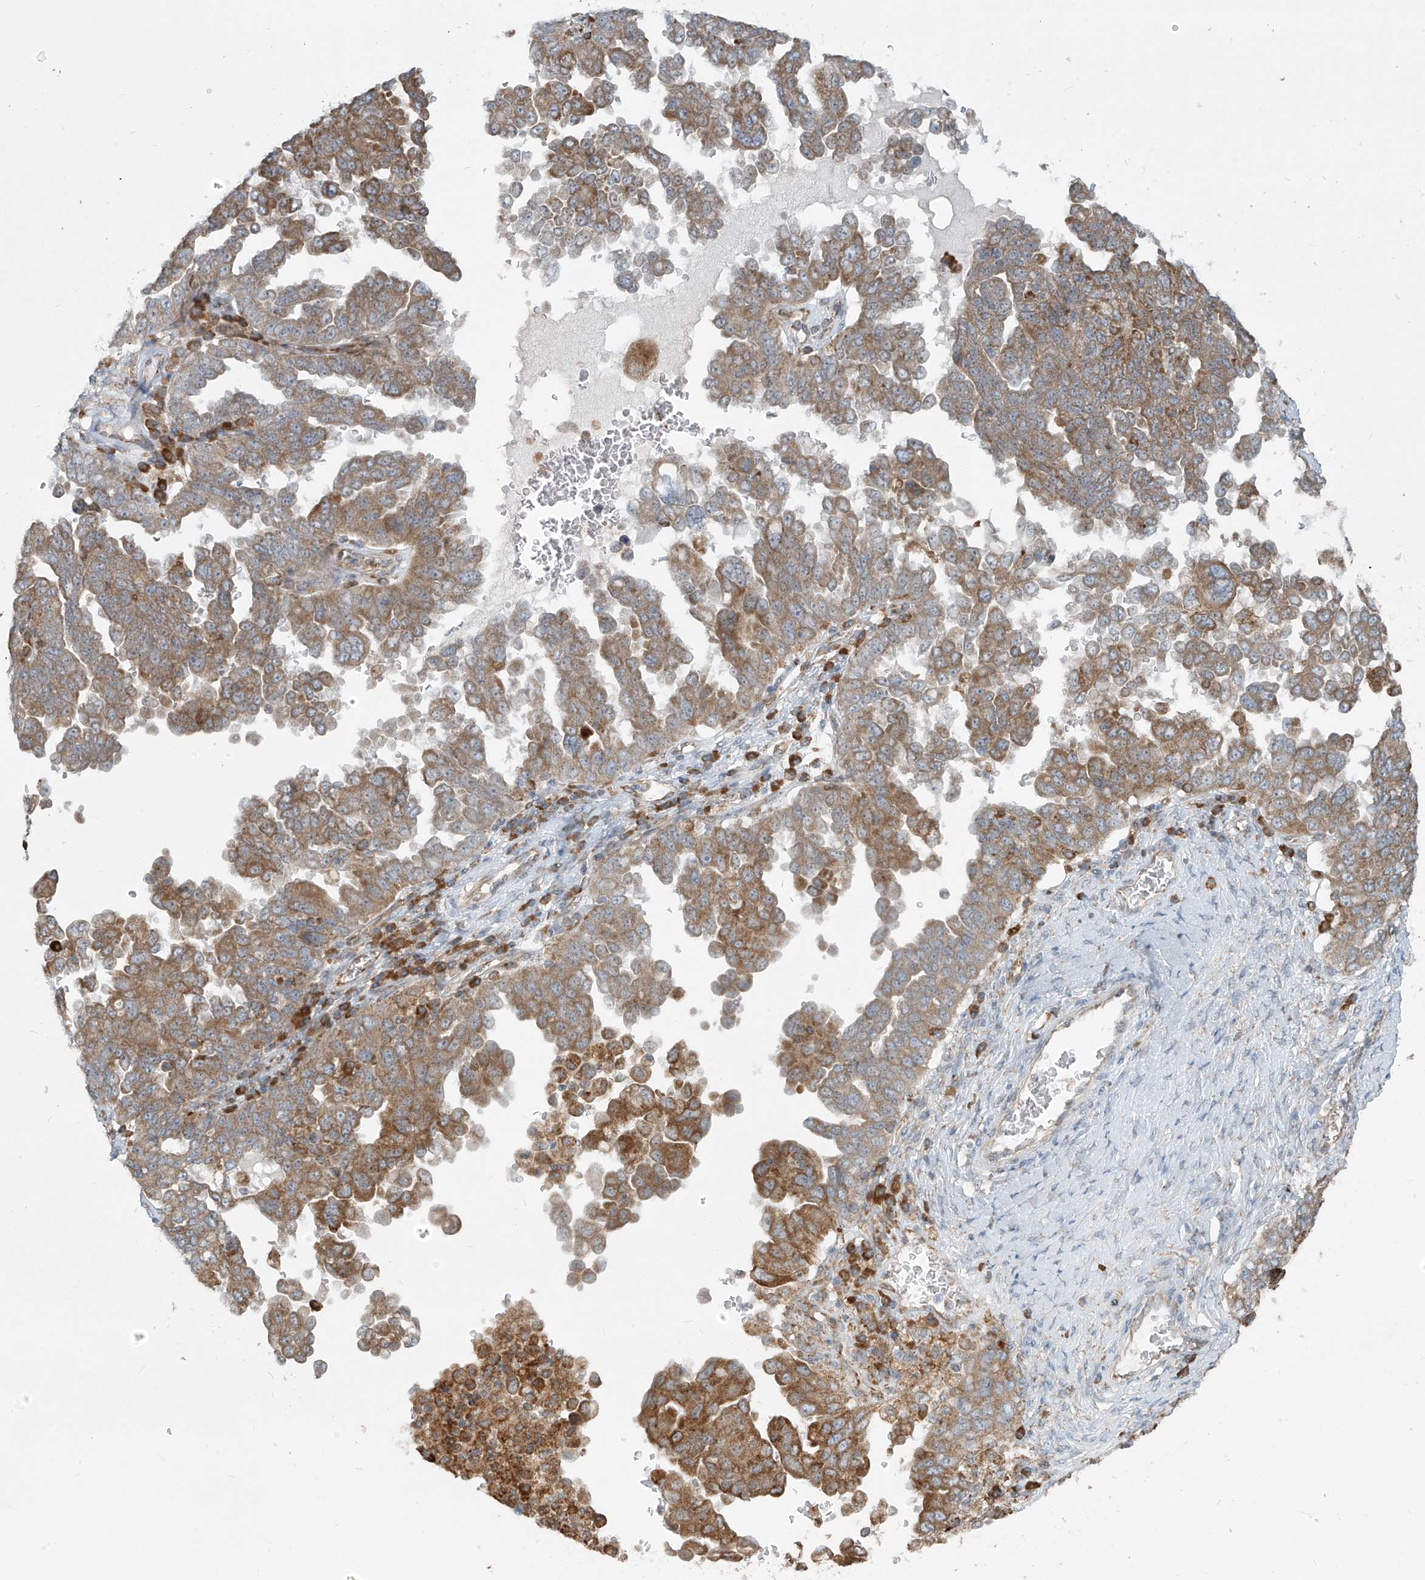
{"staining": {"intensity": "moderate", "quantity": ">75%", "location": "cytoplasmic/membranous"}, "tissue": "ovarian cancer", "cell_type": "Tumor cells", "image_type": "cancer", "snomed": [{"axis": "morphology", "description": "Carcinoma, endometroid"}, {"axis": "topography", "description": "Ovary"}], "caption": "Immunohistochemical staining of human ovarian endometroid carcinoma reveals medium levels of moderate cytoplasmic/membranous protein positivity in approximately >75% of tumor cells.", "gene": "KATNIP", "patient": {"sex": "female", "age": 62}}